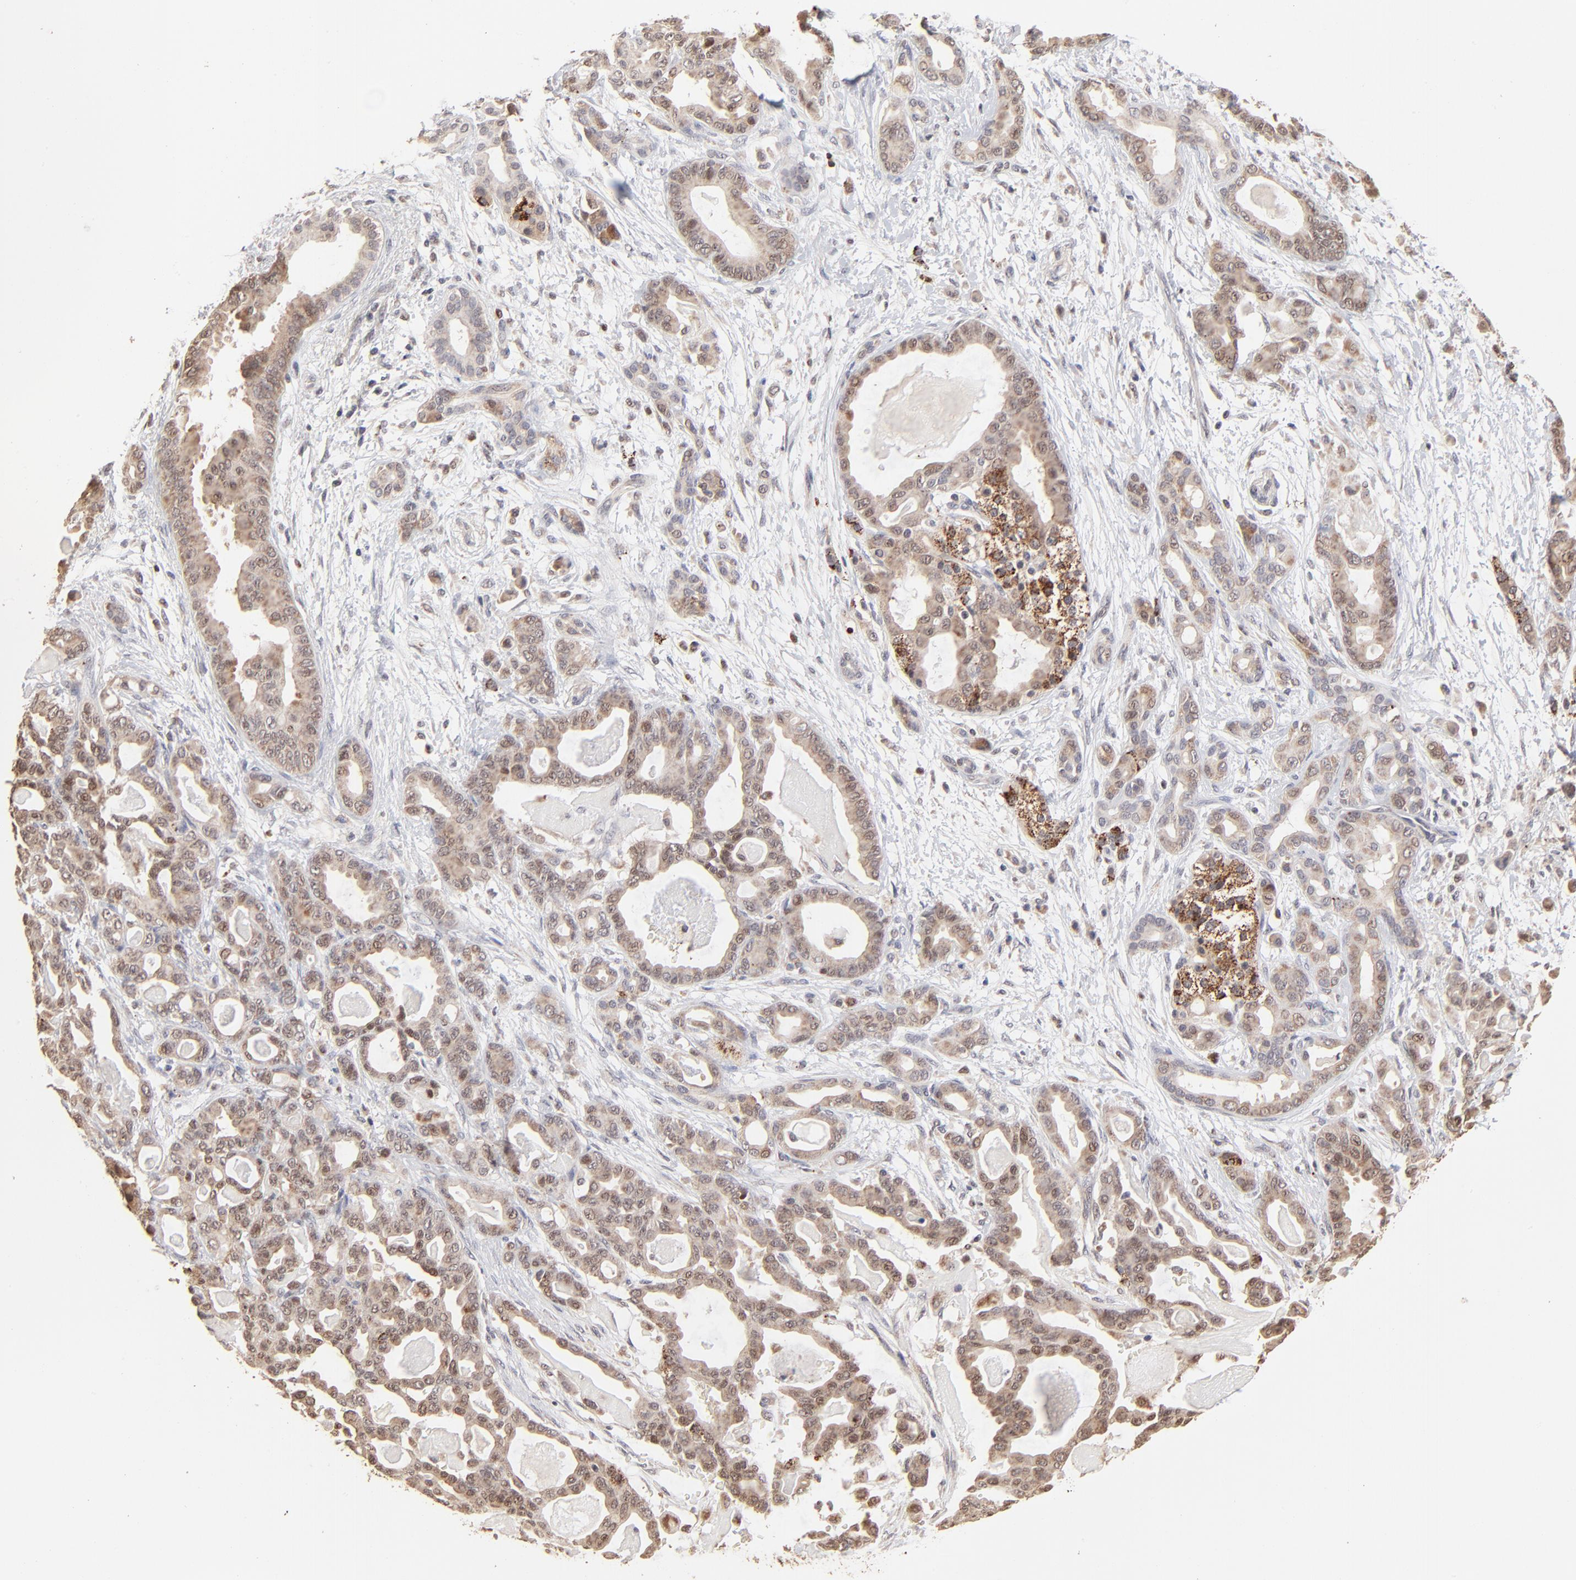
{"staining": {"intensity": "moderate", "quantity": "25%-75%", "location": "cytoplasmic/membranous,nuclear"}, "tissue": "pancreatic cancer", "cell_type": "Tumor cells", "image_type": "cancer", "snomed": [{"axis": "morphology", "description": "Adenocarcinoma, NOS"}, {"axis": "topography", "description": "Pancreas"}], "caption": "Approximately 25%-75% of tumor cells in pancreatic cancer (adenocarcinoma) demonstrate moderate cytoplasmic/membranous and nuclear protein positivity as visualized by brown immunohistochemical staining.", "gene": "MSL2", "patient": {"sex": "male", "age": 63}}